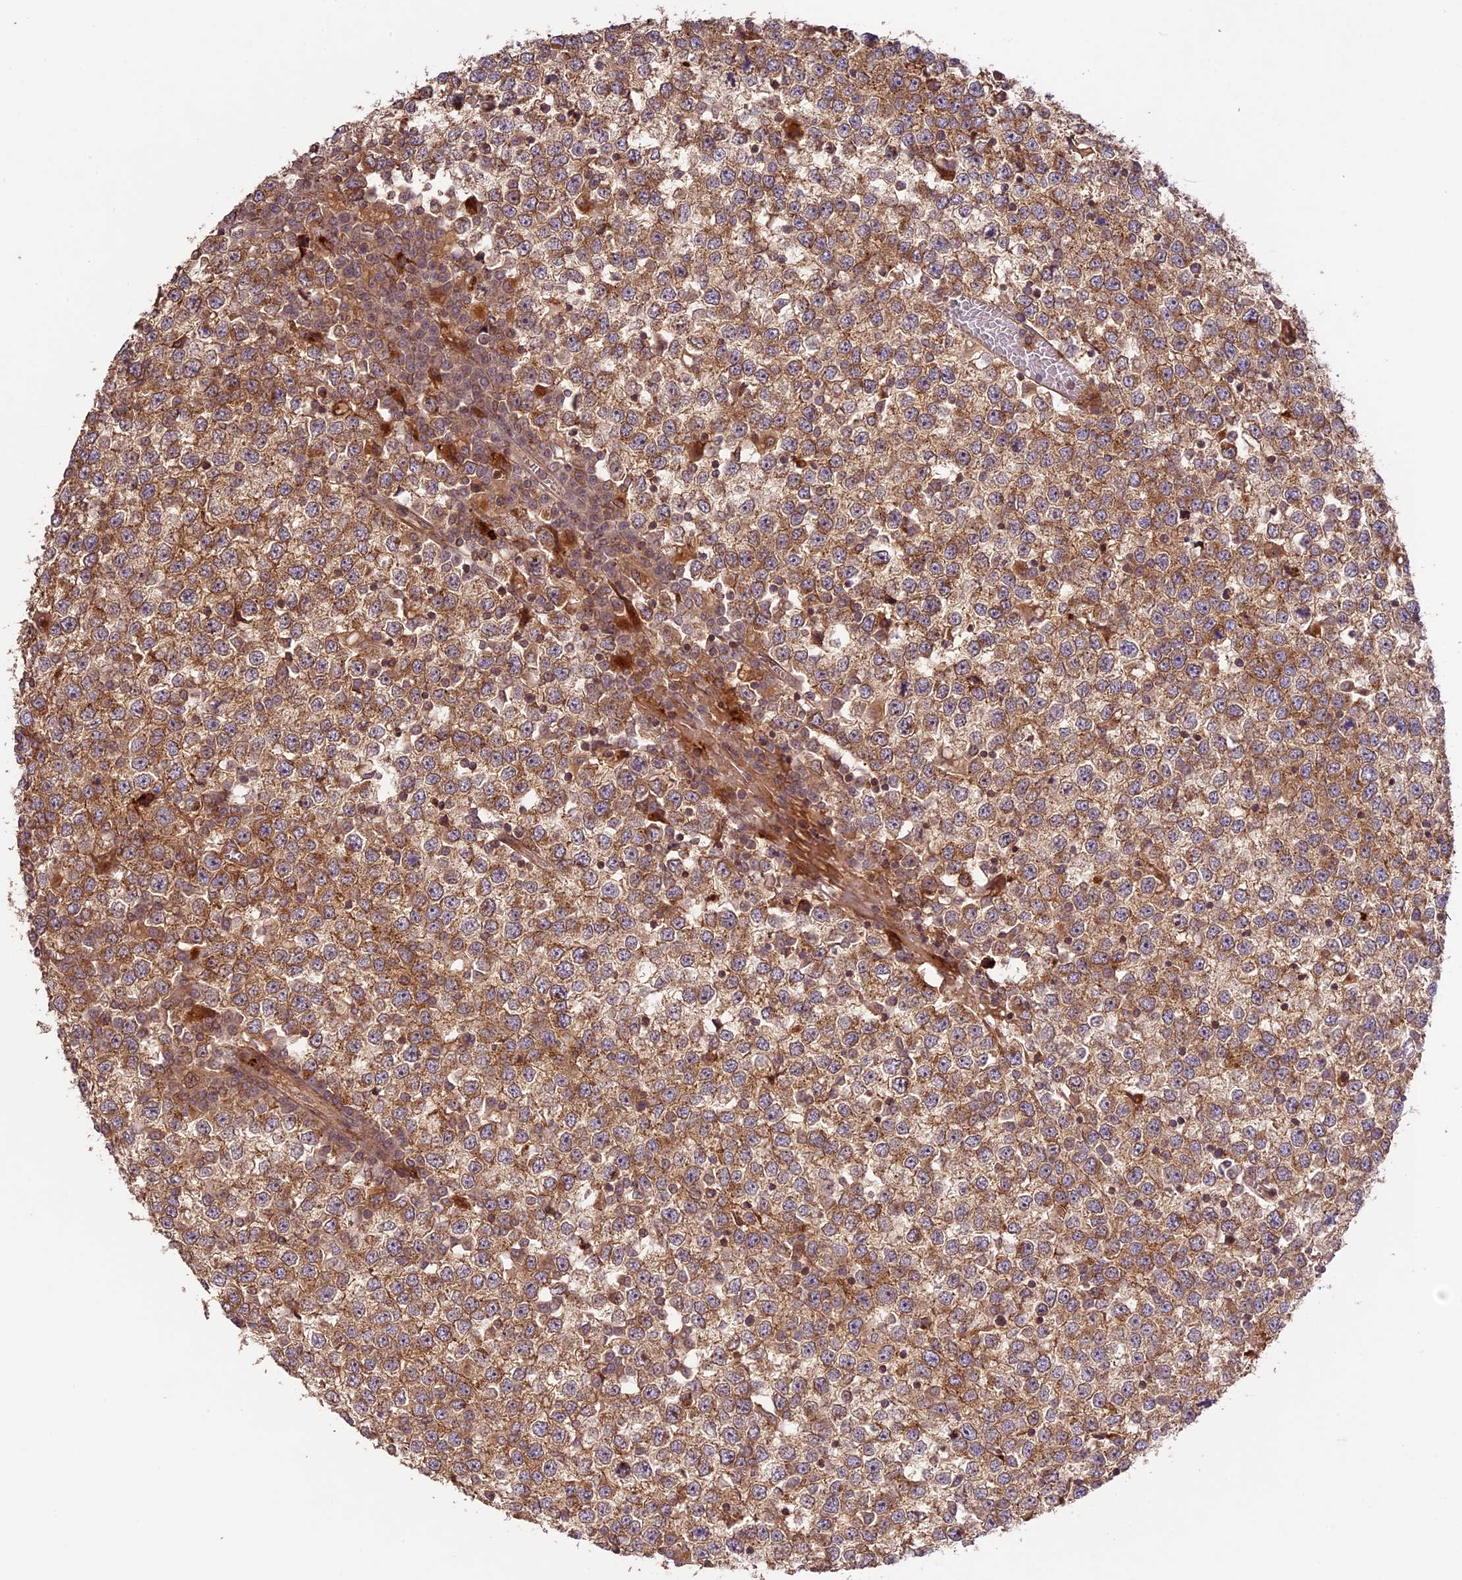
{"staining": {"intensity": "moderate", "quantity": ">75%", "location": "cytoplasmic/membranous"}, "tissue": "testis cancer", "cell_type": "Tumor cells", "image_type": "cancer", "snomed": [{"axis": "morphology", "description": "Seminoma, NOS"}, {"axis": "topography", "description": "Testis"}], "caption": "Protein analysis of testis cancer tissue displays moderate cytoplasmic/membranous positivity in about >75% of tumor cells.", "gene": "DGKH", "patient": {"sex": "male", "age": 65}}